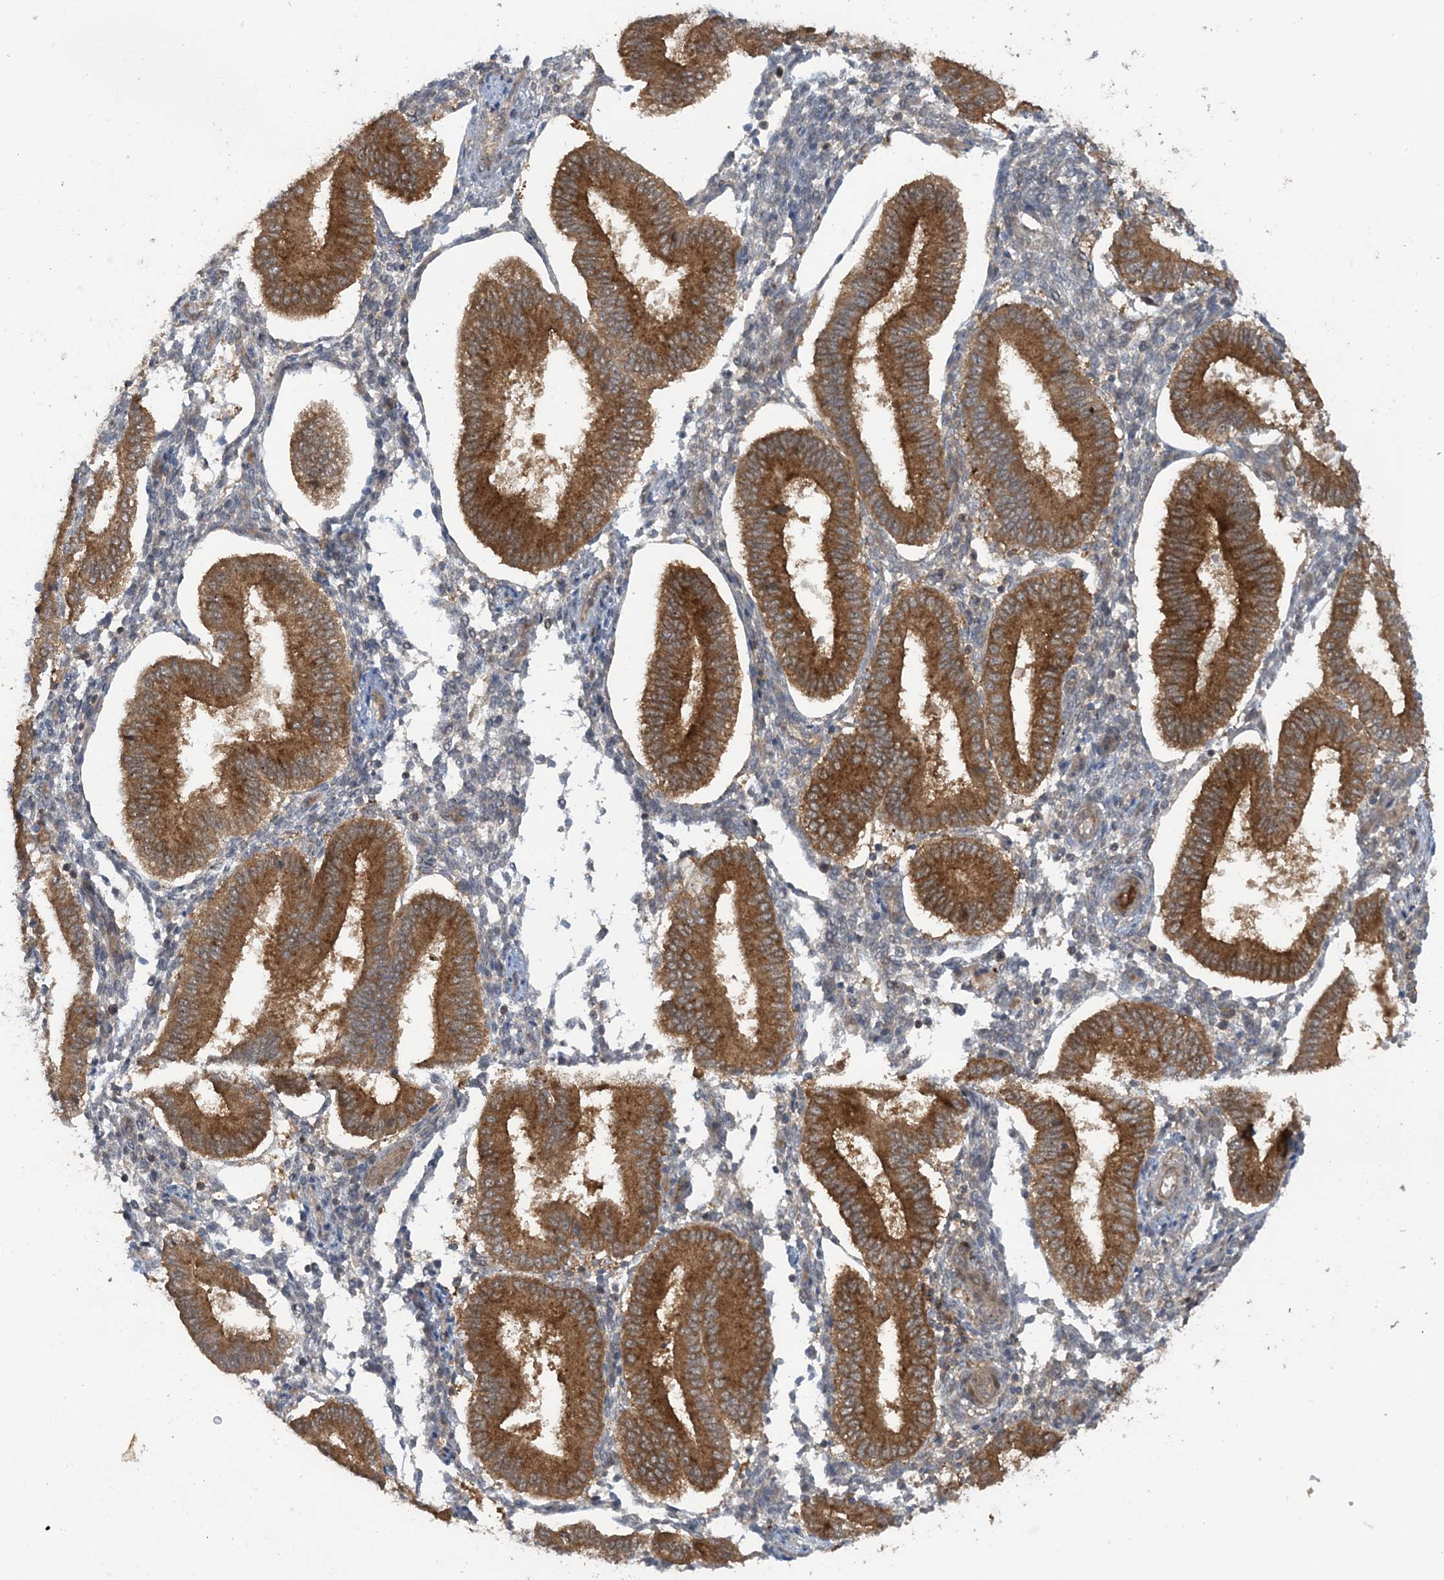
{"staining": {"intensity": "moderate", "quantity": "<25%", "location": "cytoplasmic/membranous,nuclear"}, "tissue": "endometrium", "cell_type": "Cells in endometrial stroma", "image_type": "normal", "snomed": [{"axis": "morphology", "description": "Normal tissue, NOS"}, {"axis": "topography", "description": "Endometrium"}], "caption": "The immunohistochemical stain highlights moderate cytoplasmic/membranous,nuclear positivity in cells in endometrial stroma of benign endometrium. Ihc stains the protein in brown and the nuclei are stained blue.", "gene": "STAM2", "patient": {"sex": "female", "age": 39}}